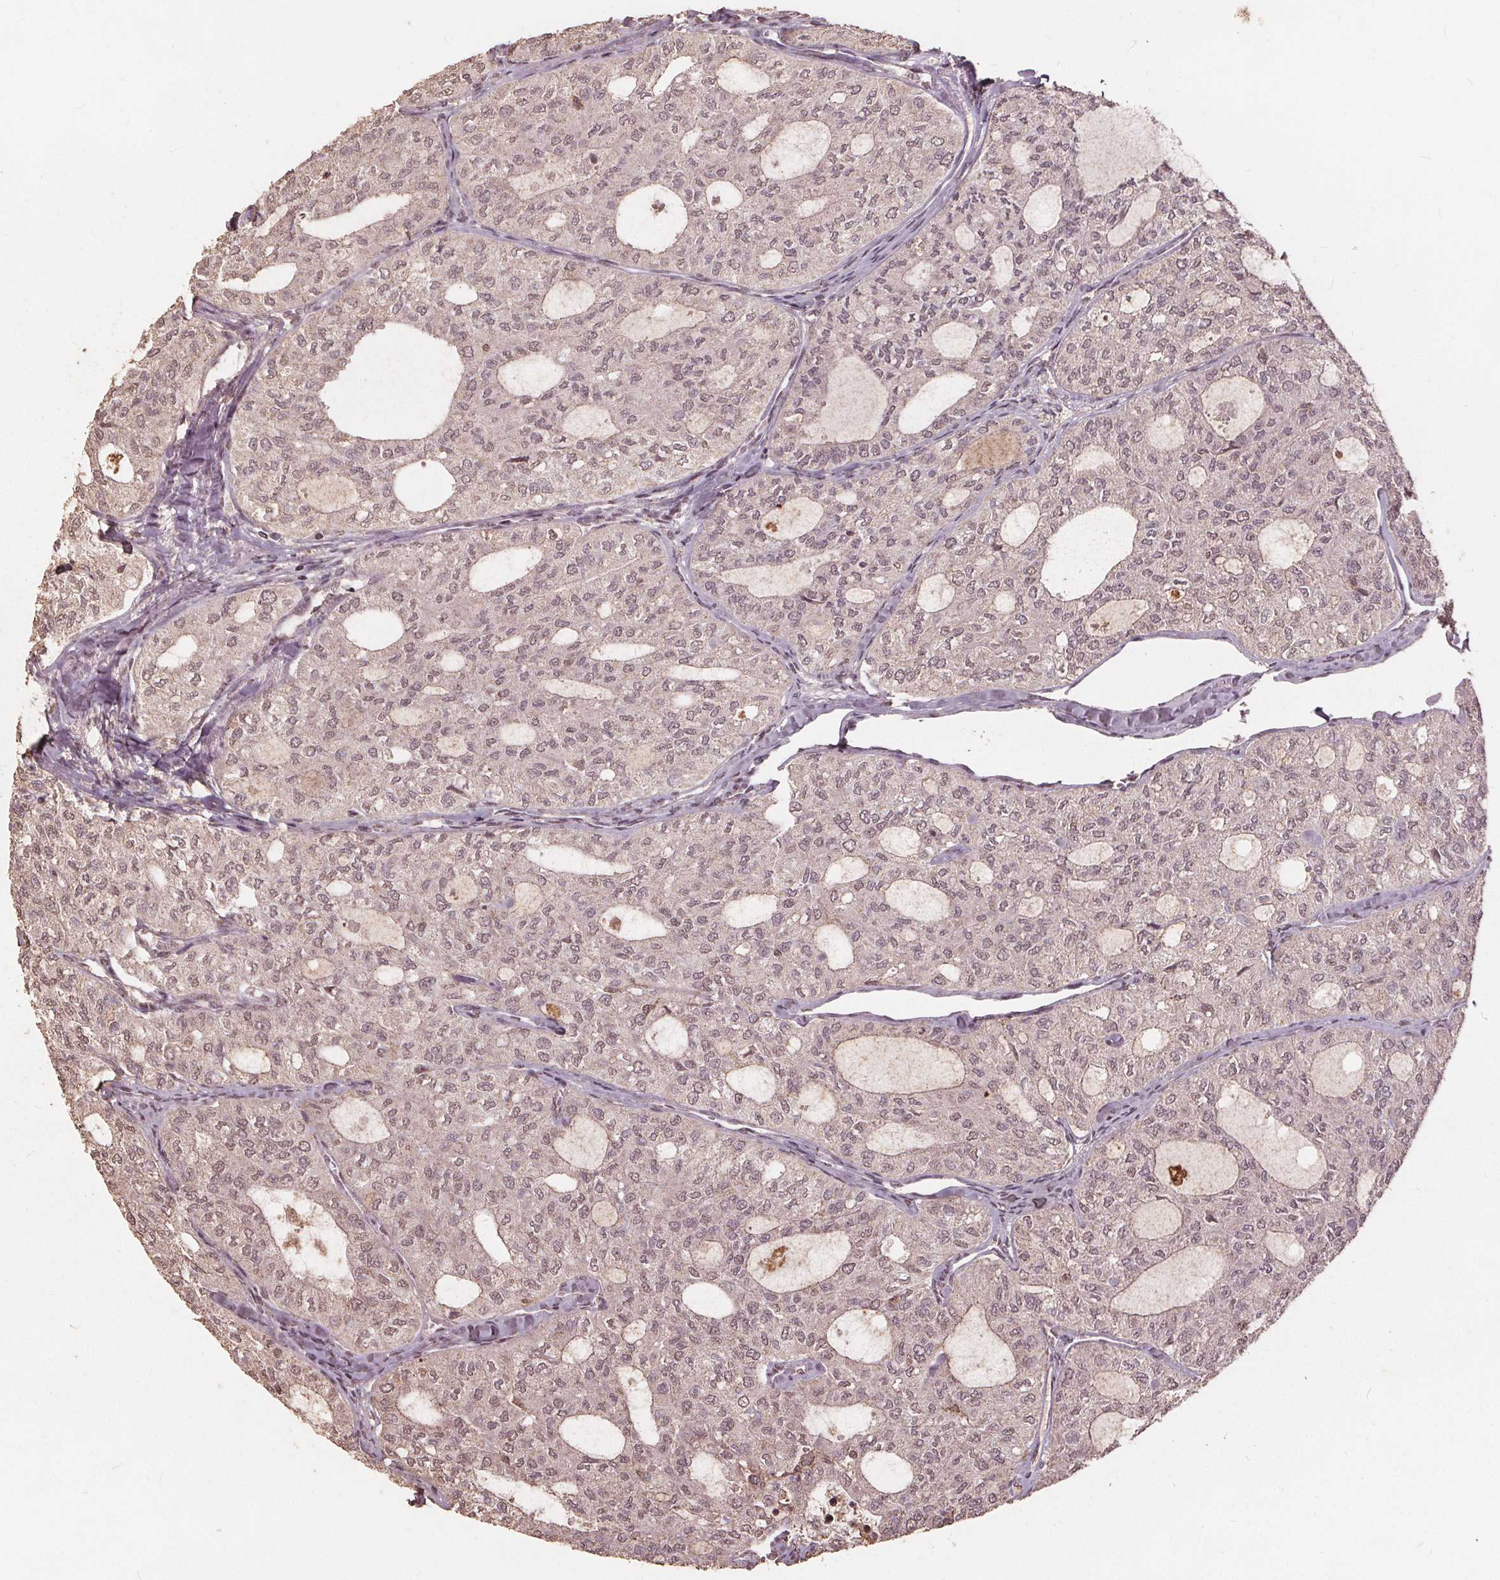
{"staining": {"intensity": "weak", "quantity": "<25%", "location": "nuclear"}, "tissue": "thyroid cancer", "cell_type": "Tumor cells", "image_type": "cancer", "snomed": [{"axis": "morphology", "description": "Follicular adenoma carcinoma, NOS"}, {"axis": "topography", "description": "Thyroid gland"}], "caption": "DAB immunohistochemical staining of follicular adenoma carcinoma (thyroid) reveals no significant positivity in tumor cells.", "gene": "DSG3", "patient": {"sex": "male", "age": 75}}